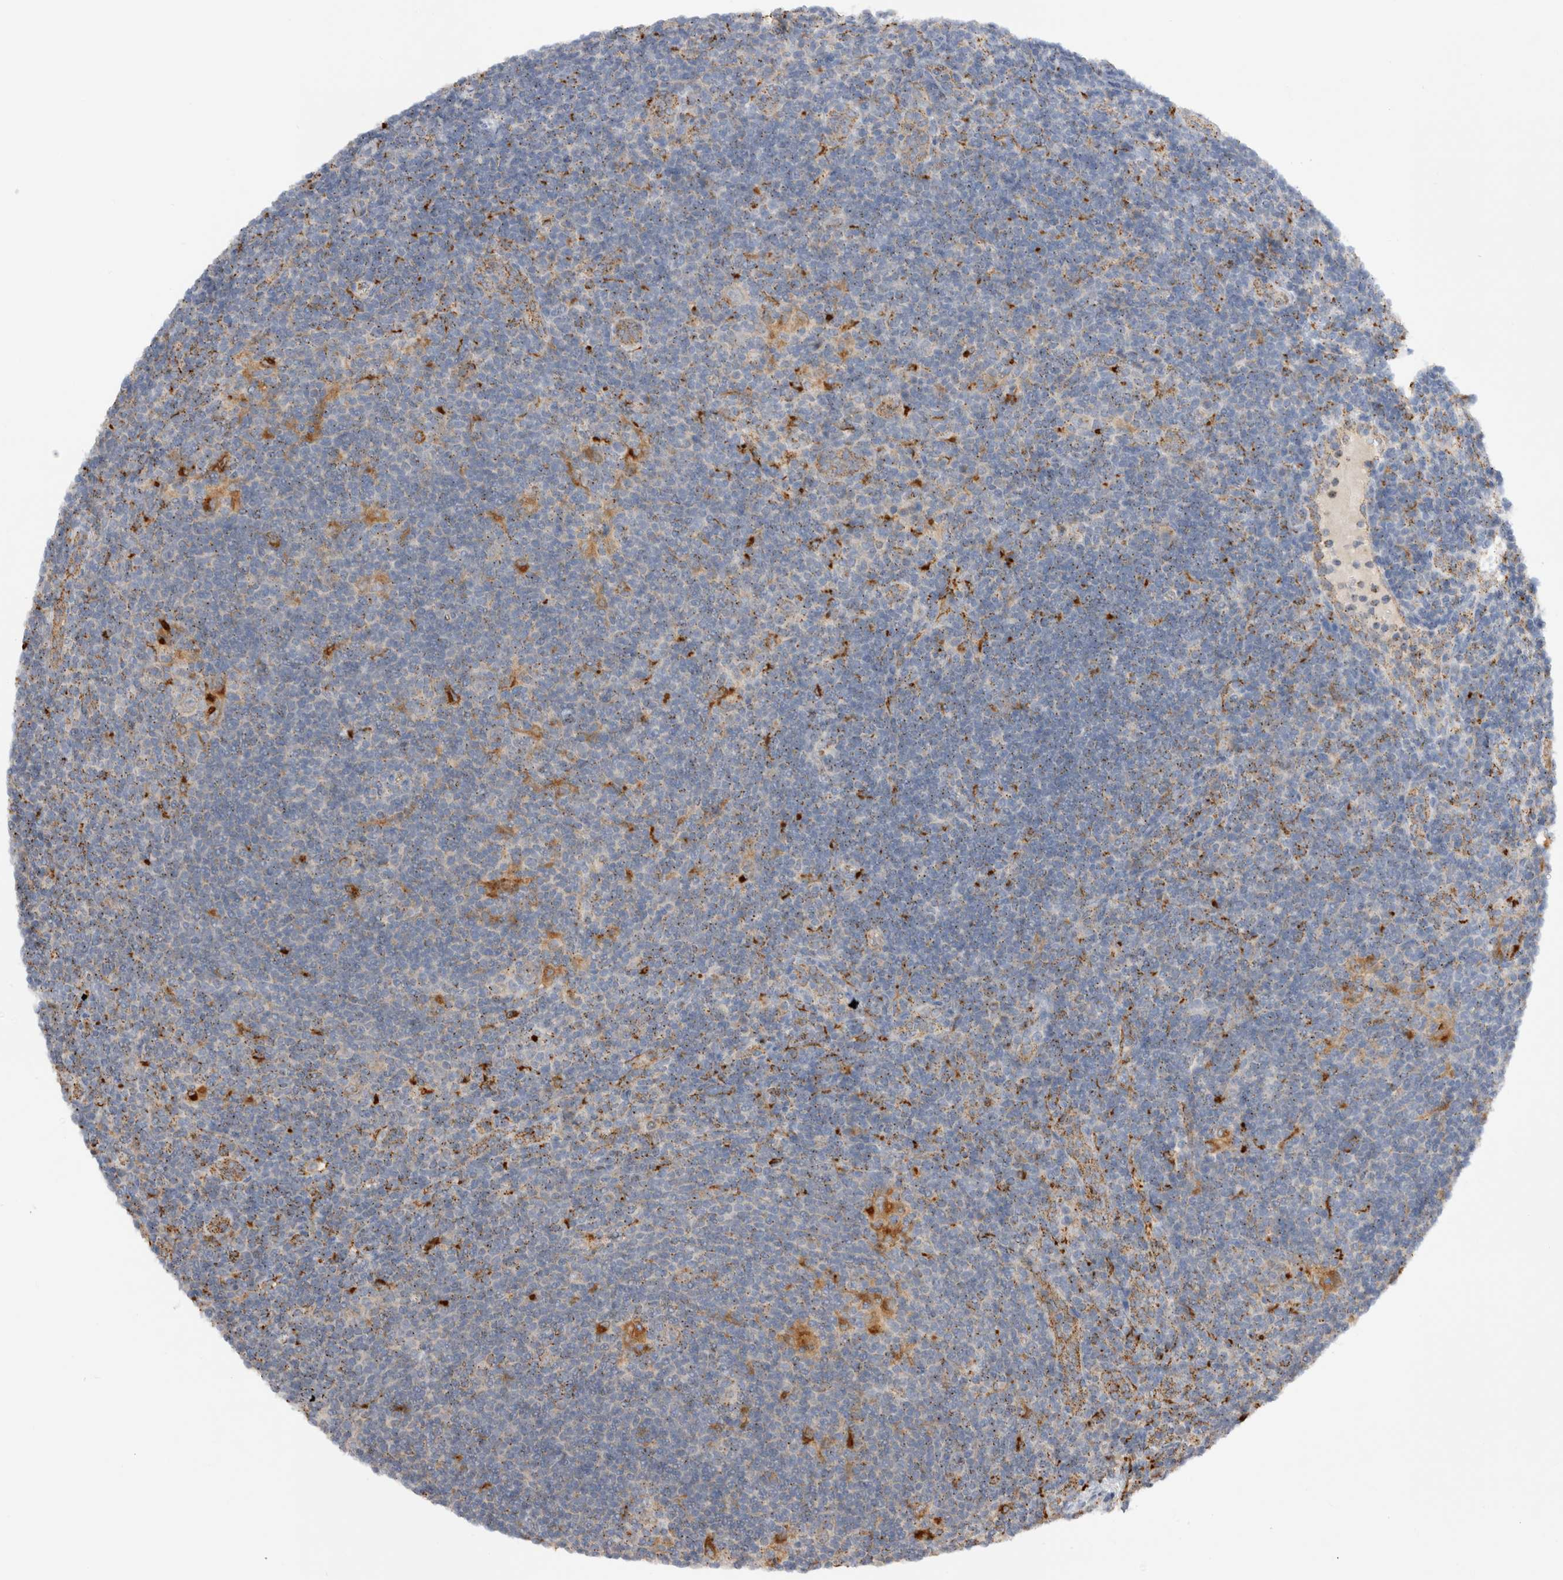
{"staining": {"intensity": "moderate", "quantity": "<25%", "location": "cytoplasmic/membranous"}, "tissue": "lymphoma", "cell_type": "Tumor cells", "image_type": "cancer", "snomed": [{"axis": "morphology", "description": "Hodgkin's disease, NOS"}, {"axis": "topography", "description": "Lymph node"}], "caption": "Hodgkin's disease stained for a protein (brown) reveals moderate cytoplasmic/membranous positive positivity in about <25% of tumor cells.", "gene": "GNS", "patient": {"sex": "female", "age": 57}}